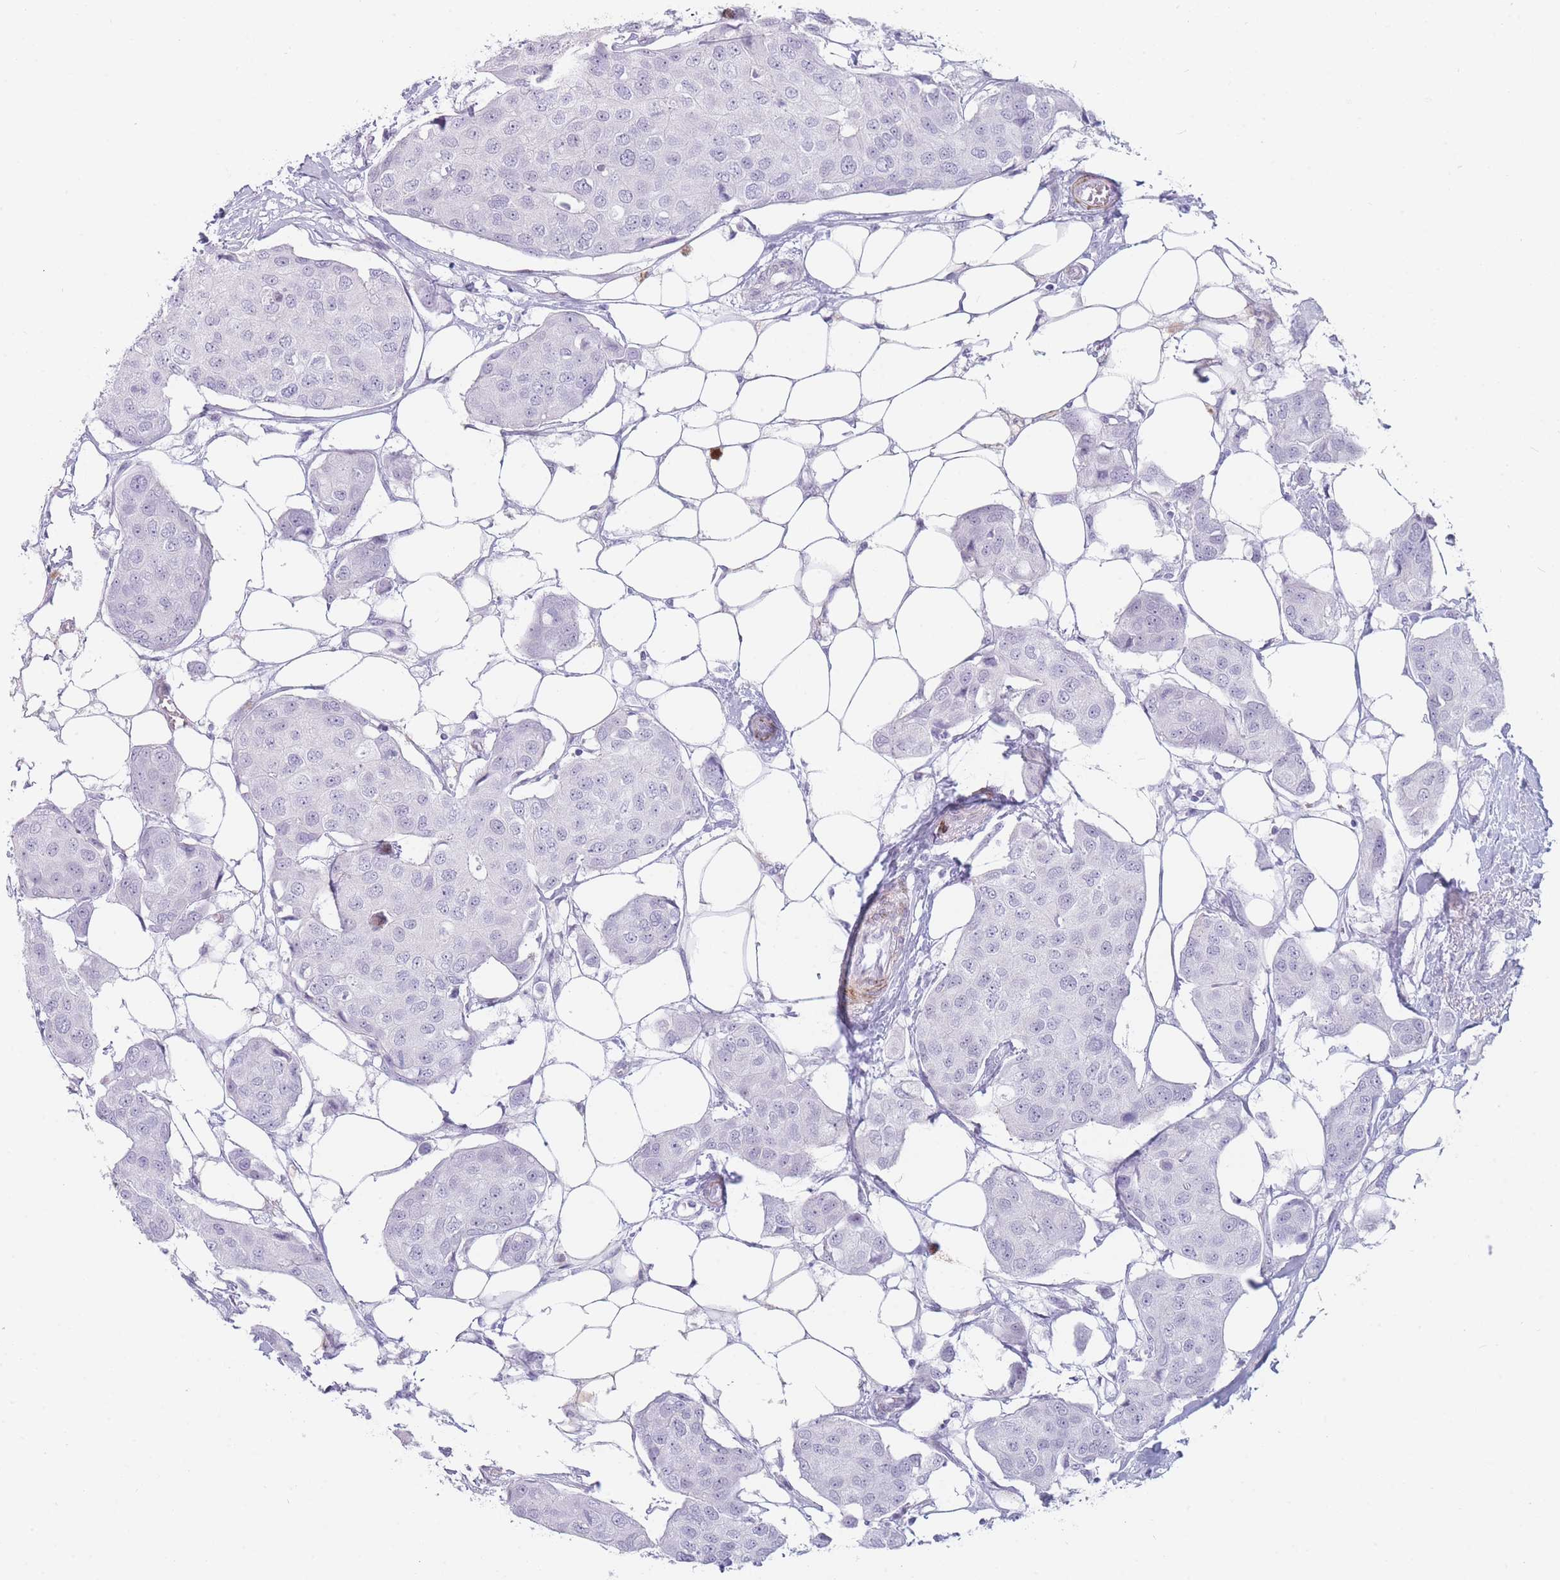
{"staining": {"intensity": "negative", "quantity": "none", "location": "none"}, "tissue": "breast cancer", "cell_type": "Tumor cells", "image_type": "cancer", "snomed": [{"axis": "morphology", "description": "Duct carcinoma"}, {"axis": "topography", "description": "Breast"}, {"axis": "topography", "description": "Lymph node"}], "caption": "DAB (3,3'-diaminobenzidine) immunohistochemical staining of human invasive ductal carcinoma (breast) exhibits no significant expression in tumor cells.", "gene": "IFNA6", "patient": {"sex": "female", "age": 80}}